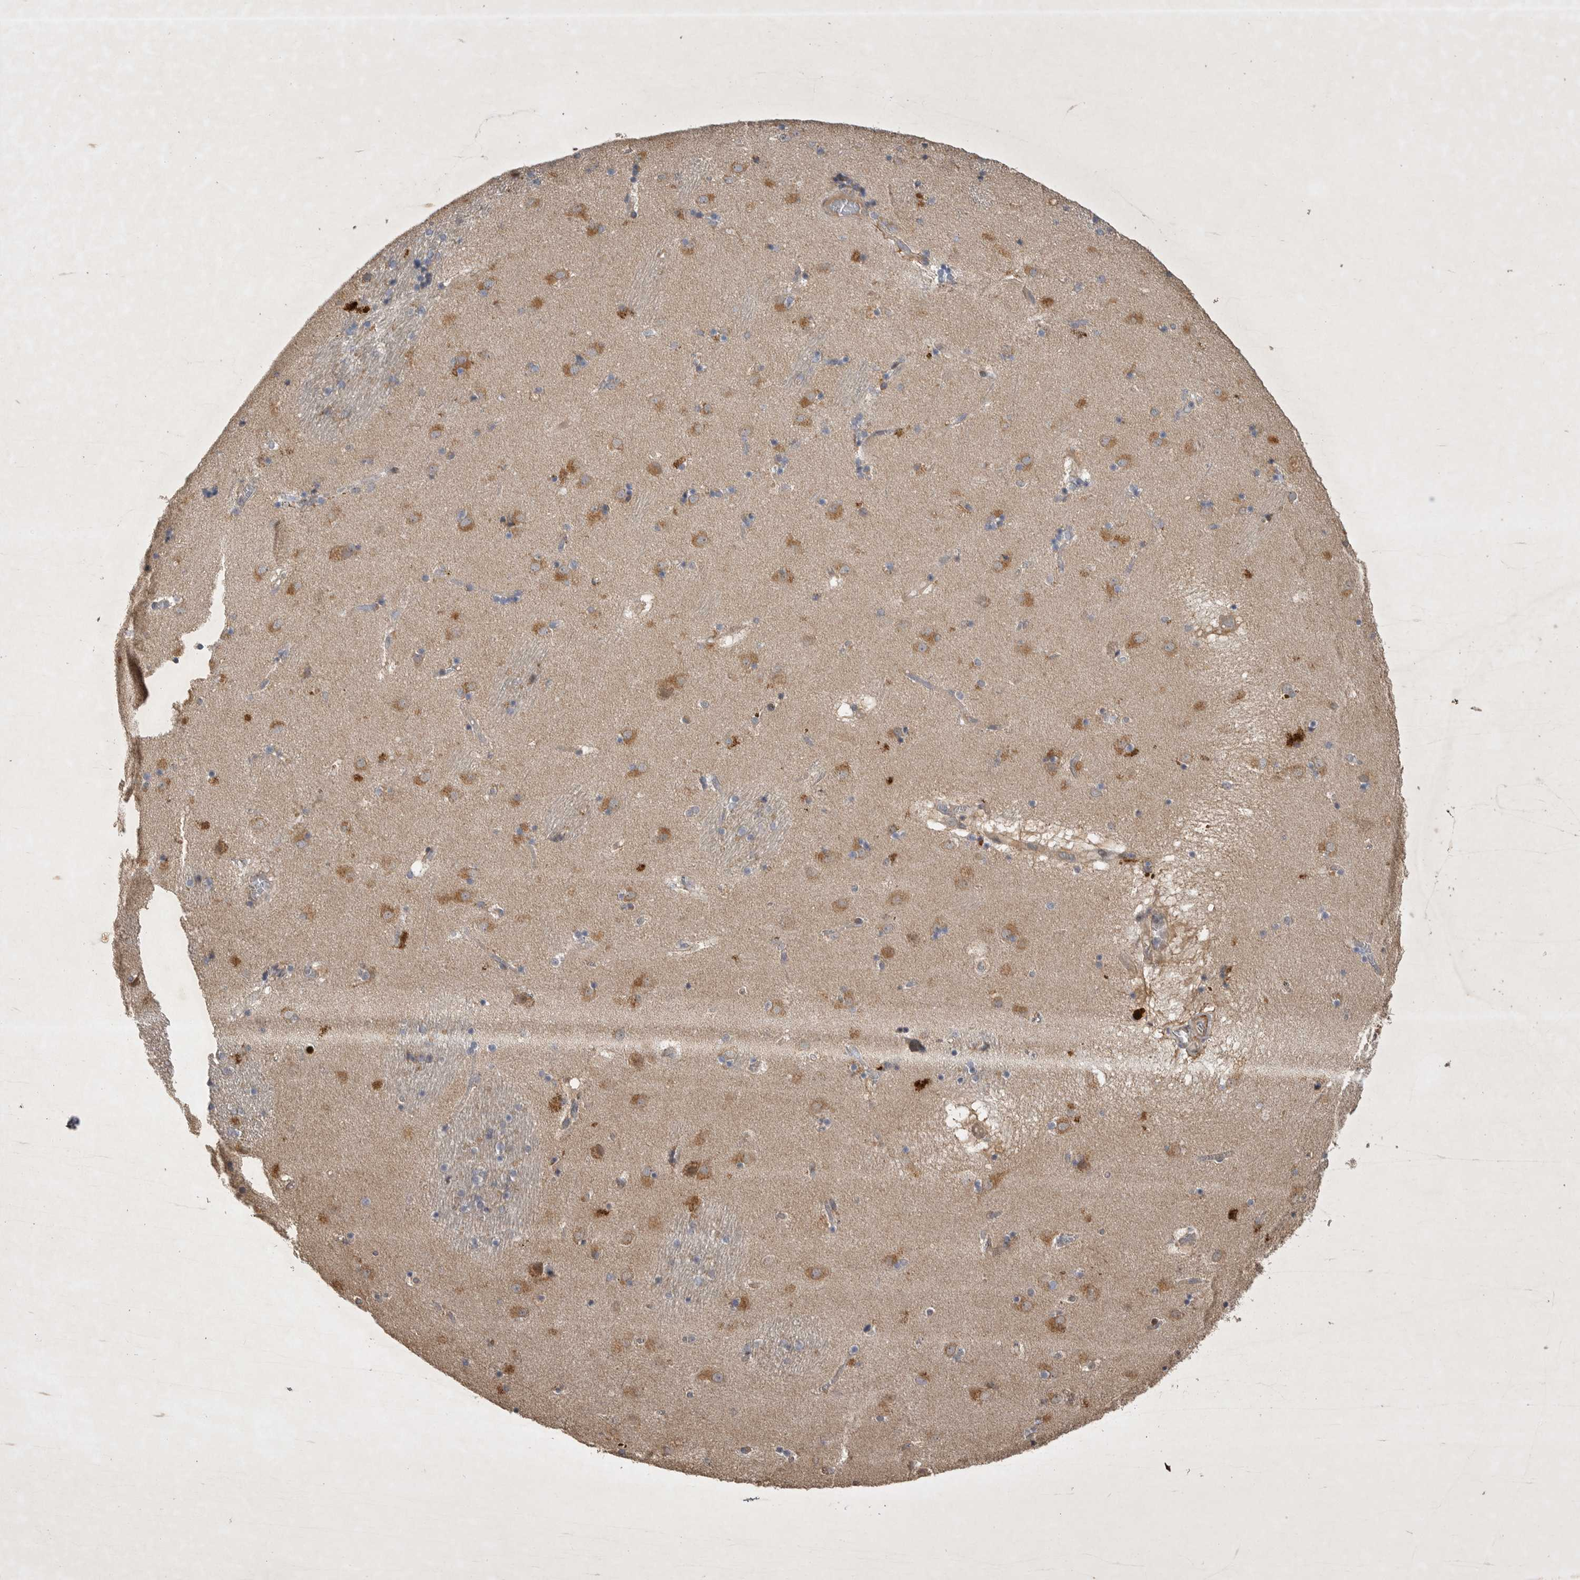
{"staining": {"intensity": "moderate", "quantity": "25%-75%", "location": "cytoplasmic/membranous"}, "tissue": "caudate", "cell_type": "Glial cells", "image_type": "normal", "snomed": [{"axis": "morphology", "description": "Normal tissue, NOS"}, {"axis": "topography", "description": "Lateral ventricle wall"}], "caption": "Caudate stained with DAB (3,3'-diaminobenzidine) immunohistochemistry shows medium levels of moderate cytoplasmic/membranous positivity in approximately 25%-75% of glial cells.", "gene": "EDEM3", "patient": {"sex": "male", "age": 70}}